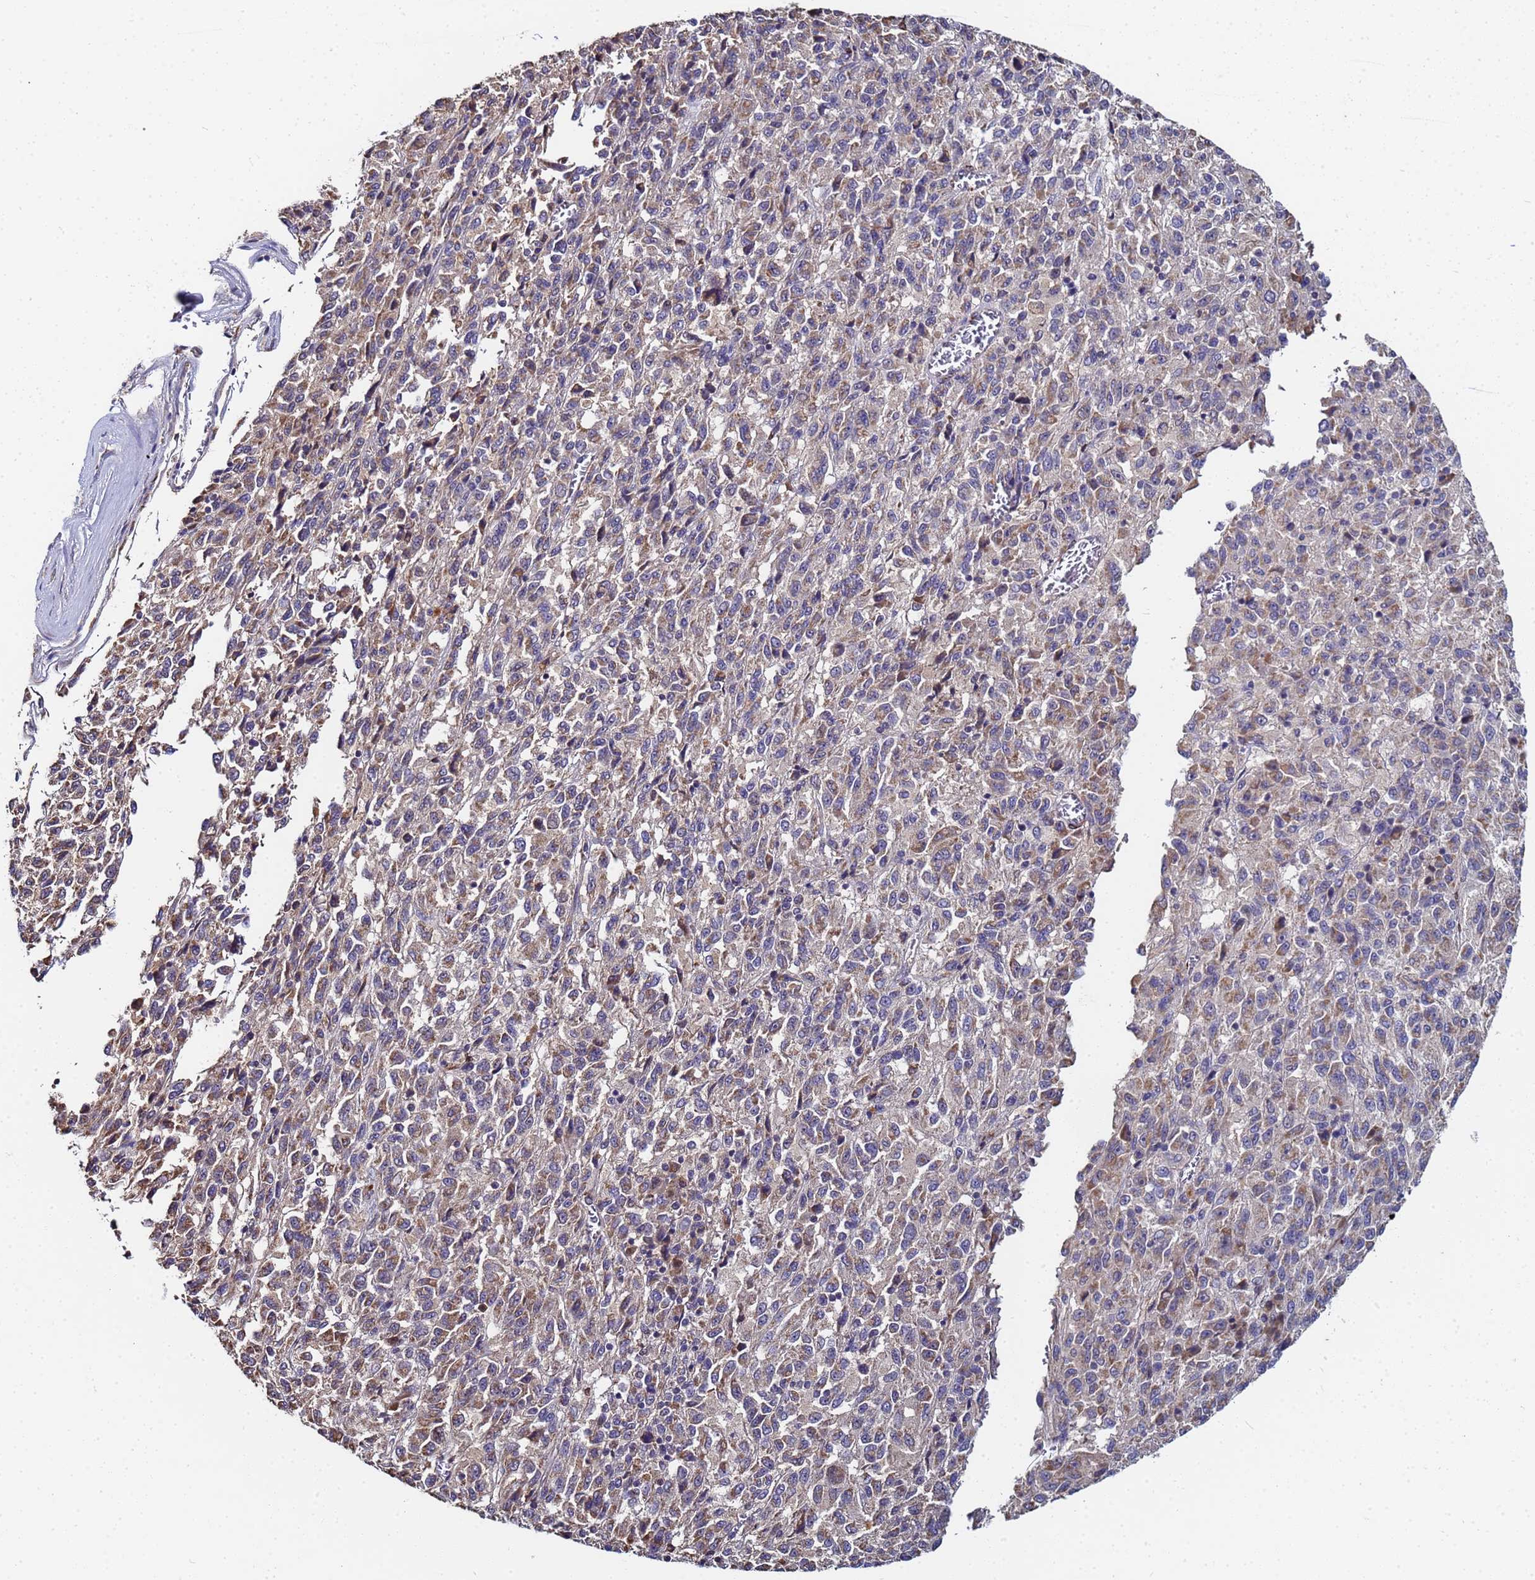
{"staining": {"intensity": "moderate", "quantity": "<25%", "location": "cytoplasmic/membranous"}, "tissue": "melanoma", "cell_type": "Tumor cells", "image_type": "cancer", "snomed": [{"axis": "morphology", "description": "Malignant melanoma, Metastatic site"}, {"axis": "topography", "description": "Lung"}], "caption": "Melanoma was stained to show a protein in brown. There is low levels of moderate cytoplasmic/membranous positivity in about <25% of tumor cells. (IHC, brightfield microscopy, high magnification).", "gene": "C5orf34", "patient": {"sex": "male", "age": 64}}